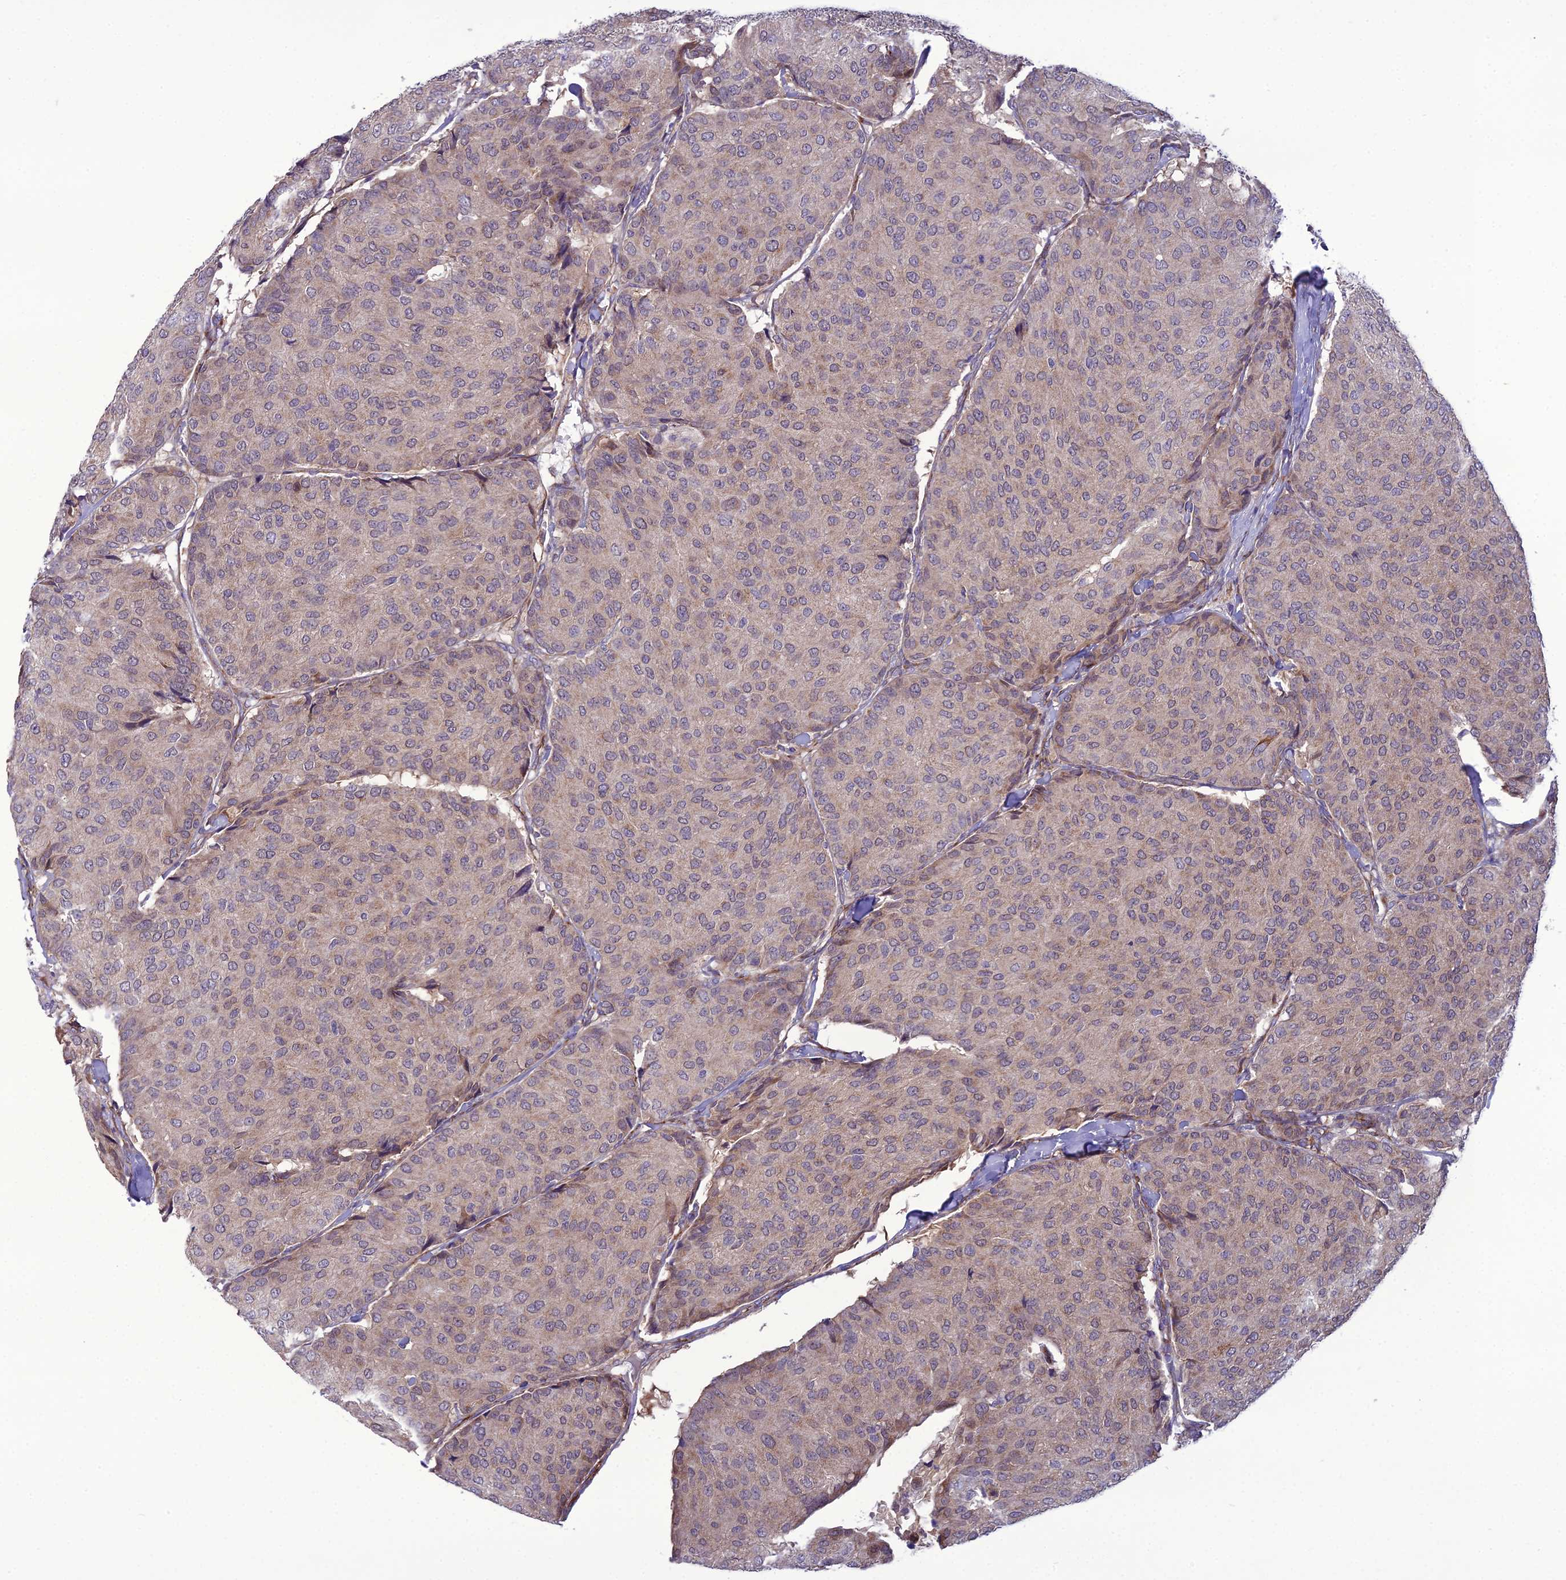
{"staining": {"intensity": "weak", "quantity": "25%-75%", "location": "cytoplasmic/membranous"}, "tissue": "breast cancer", "cell_type": "Tumor cells", "image_type": "cancer", "snomed": [{"axis": "morphology", "description": "Duct carcinoma"}, {"axis": "topography", "description": "Breast"}], "caption": "Infiltrating ductal carcinoma (breast) stained for a protein displays weak cytoplasmic/membranous positivity in tumor cells.", "gene": "NODAL", "patient": {"sex": "female", "age": 75}}